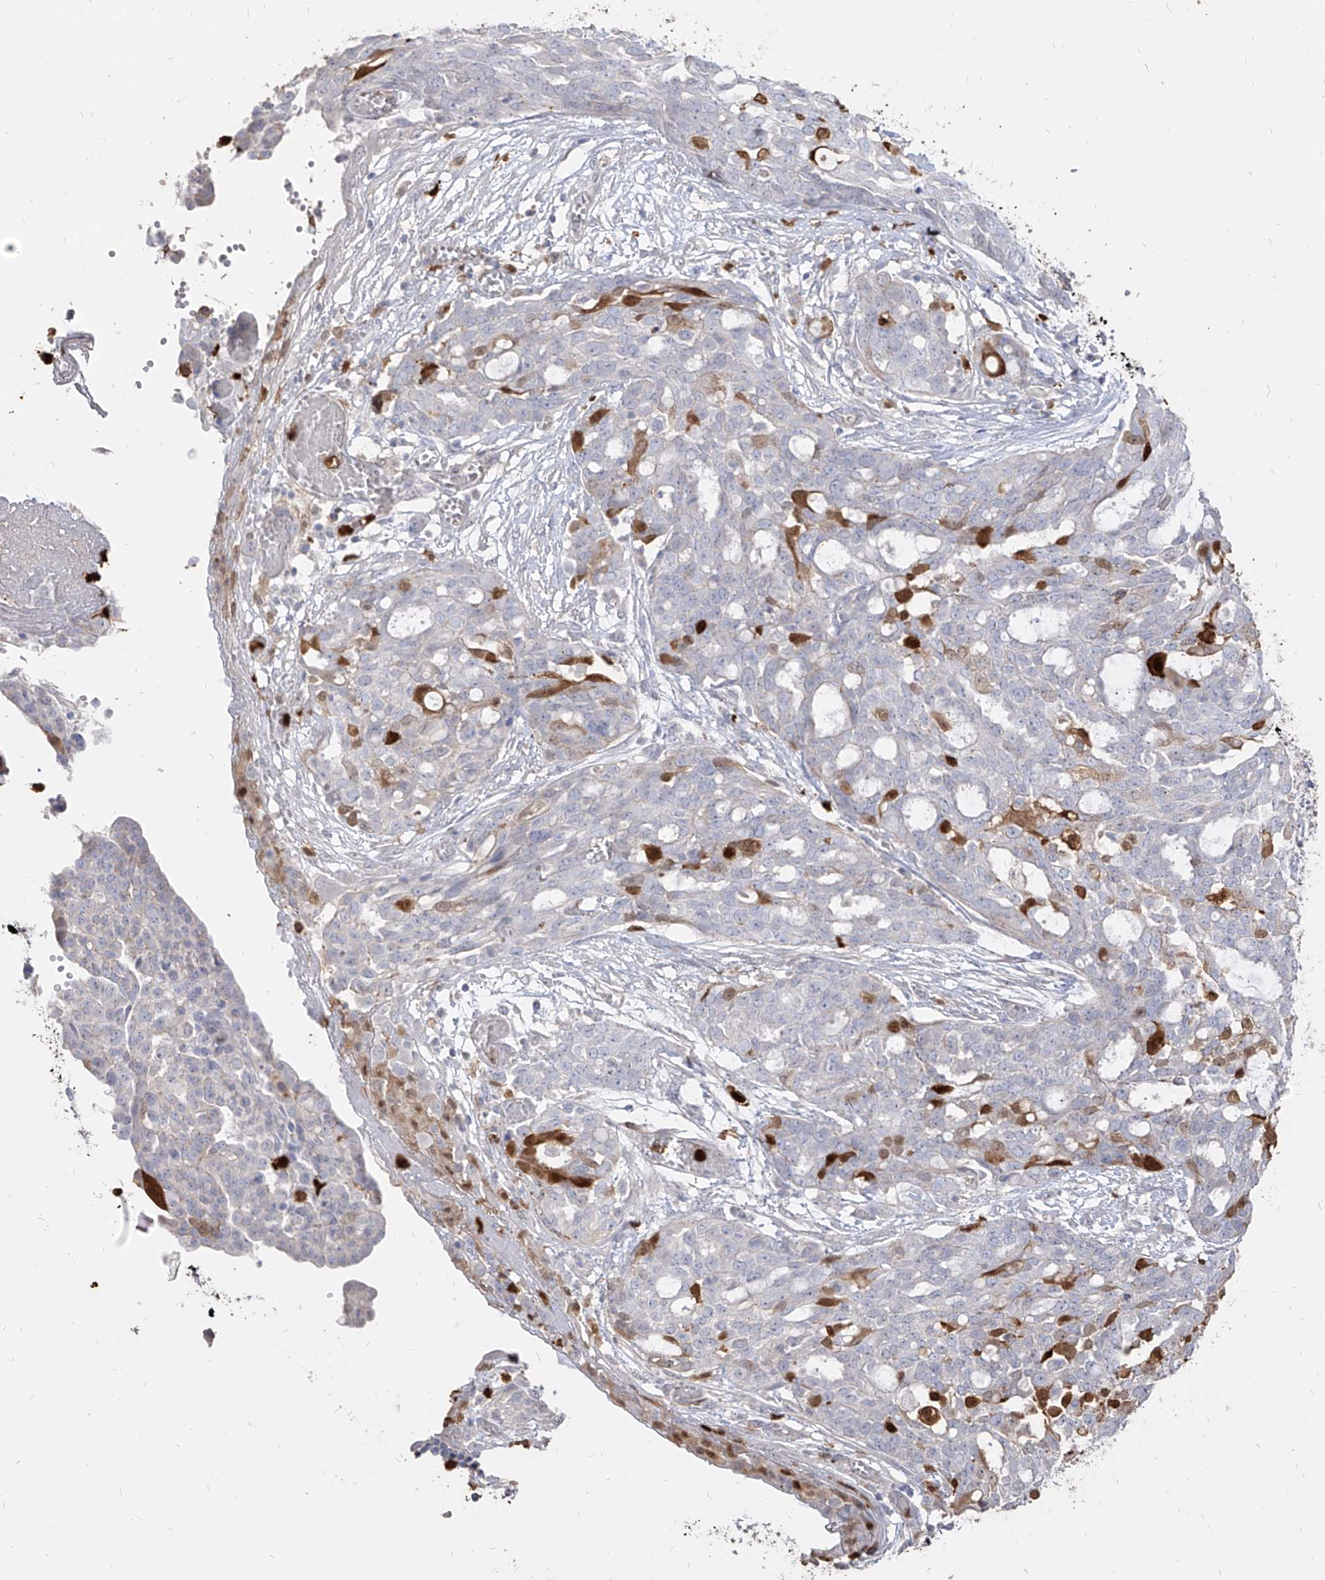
{"staining": {"intensity": "moderate", "quantity": "<25%", "location": "cytoplasmic/membranous"}, "tissue": "ovarian cancer", "cell_type": "Tumor cells", "image_type": "cancer", "snomed": [{"axis": "morphology", "description": "Cystadenocarcinoma, serous, NOS"}, {"axis": "topography", "description": "Soft tissue"}, {"axis": "topography", "description": "Ovary"}], "caption": "Ovarian serous cystadenocarcinoma stained for a protein (brown) displays moderate cytoplasmic/membranous positive staining in approximately <25% of tumor cells.", "gene": "ZNF227", "patient": {"sex": "female", "age": 57}}